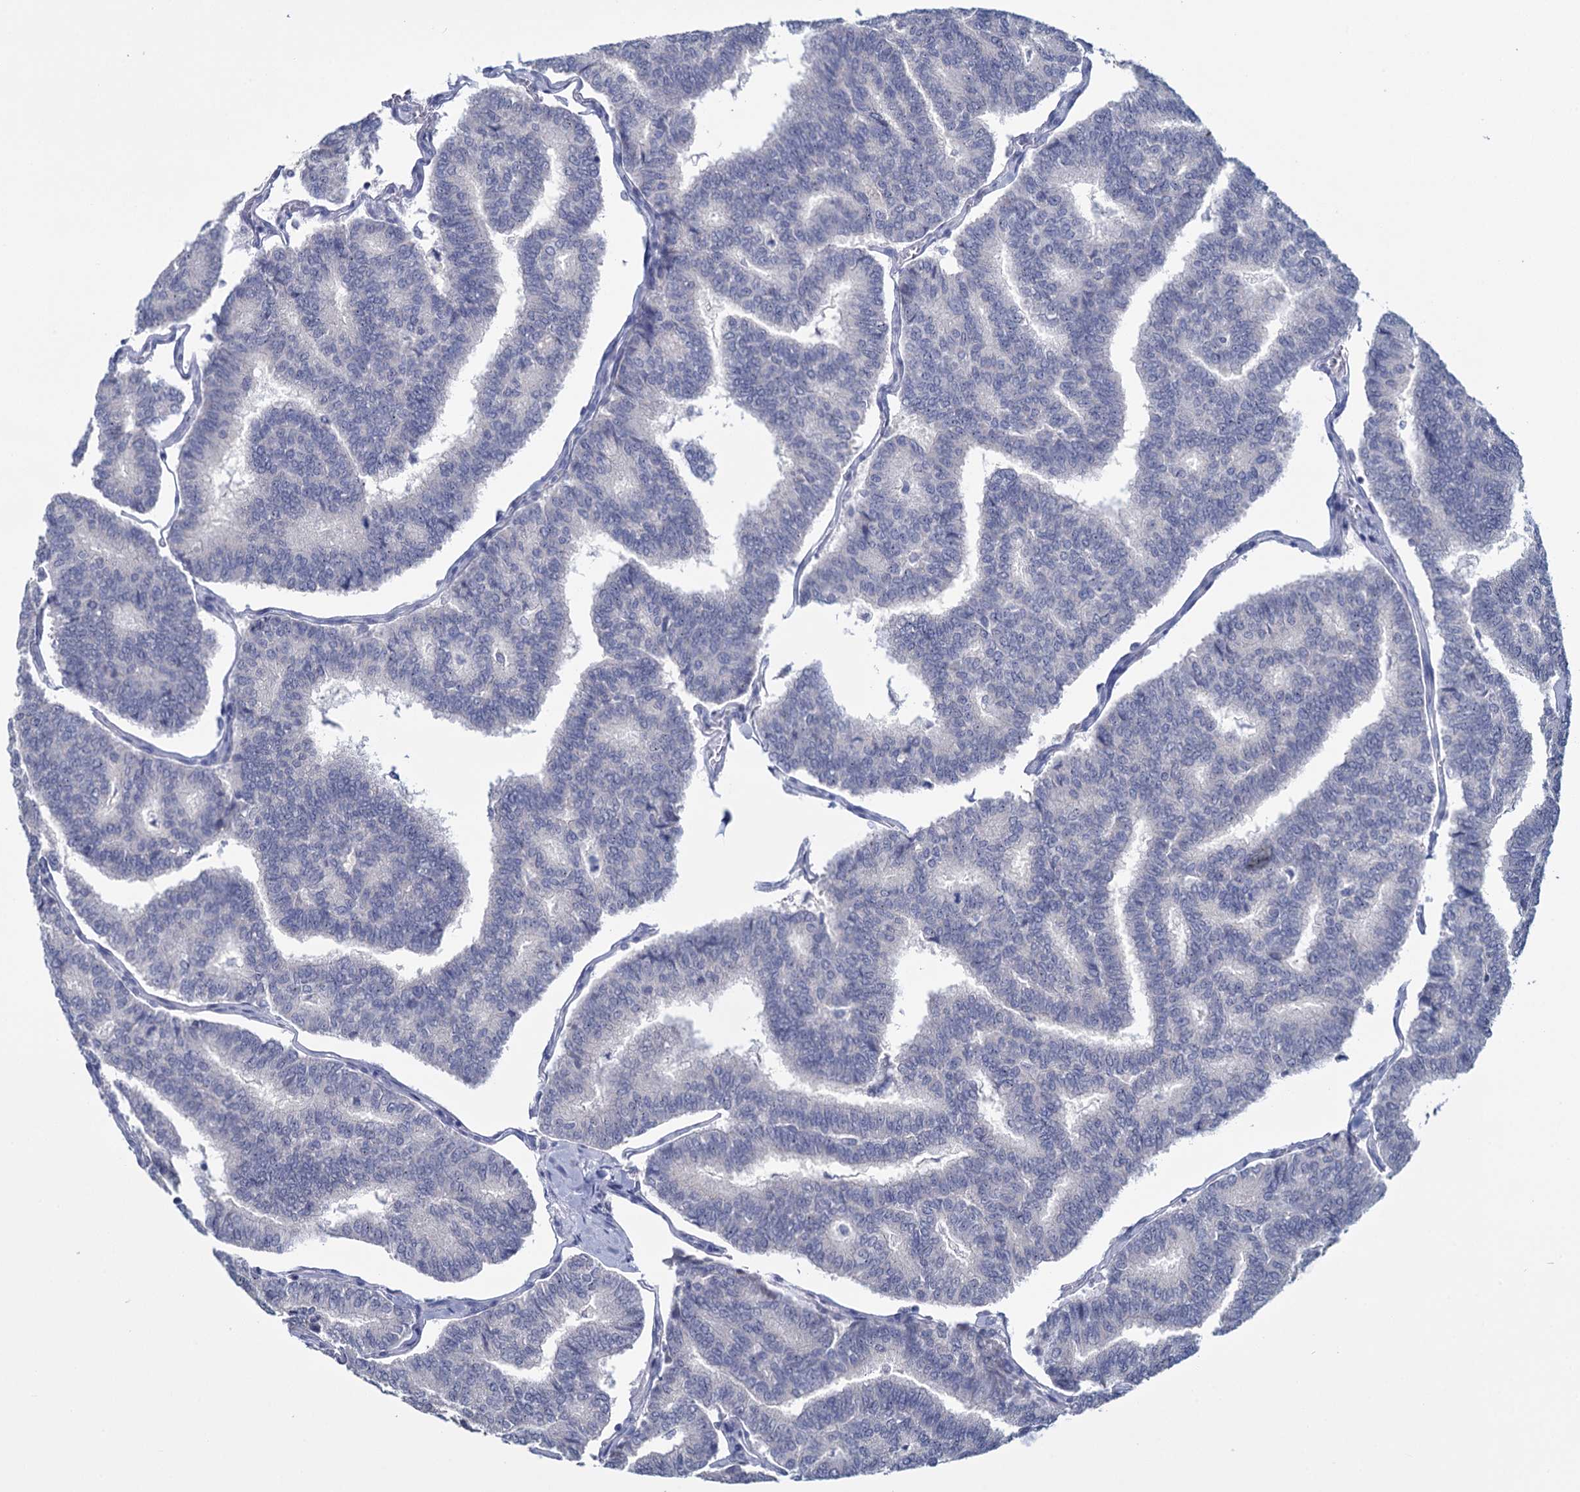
{"staining": {"intensity": "negative", "quantity": "none", "location": "none"}, "tissue": "thyroid cancer", "cell_type": "Tumor cells", "image_type": "cancer", "snomed": [{"axis": "morphology", "description": "Papillary adenocarcinoma, NOS"}, {"axis": "topography", "description": "Thyroid gland"}], "caption": "Immunohistochemistry (IHC) of human thyroid papillary adenocarcinoma exhibits no staining in tumor cells.", "gene": "SFN", "patient": {"sex": "female", "age": 35}}